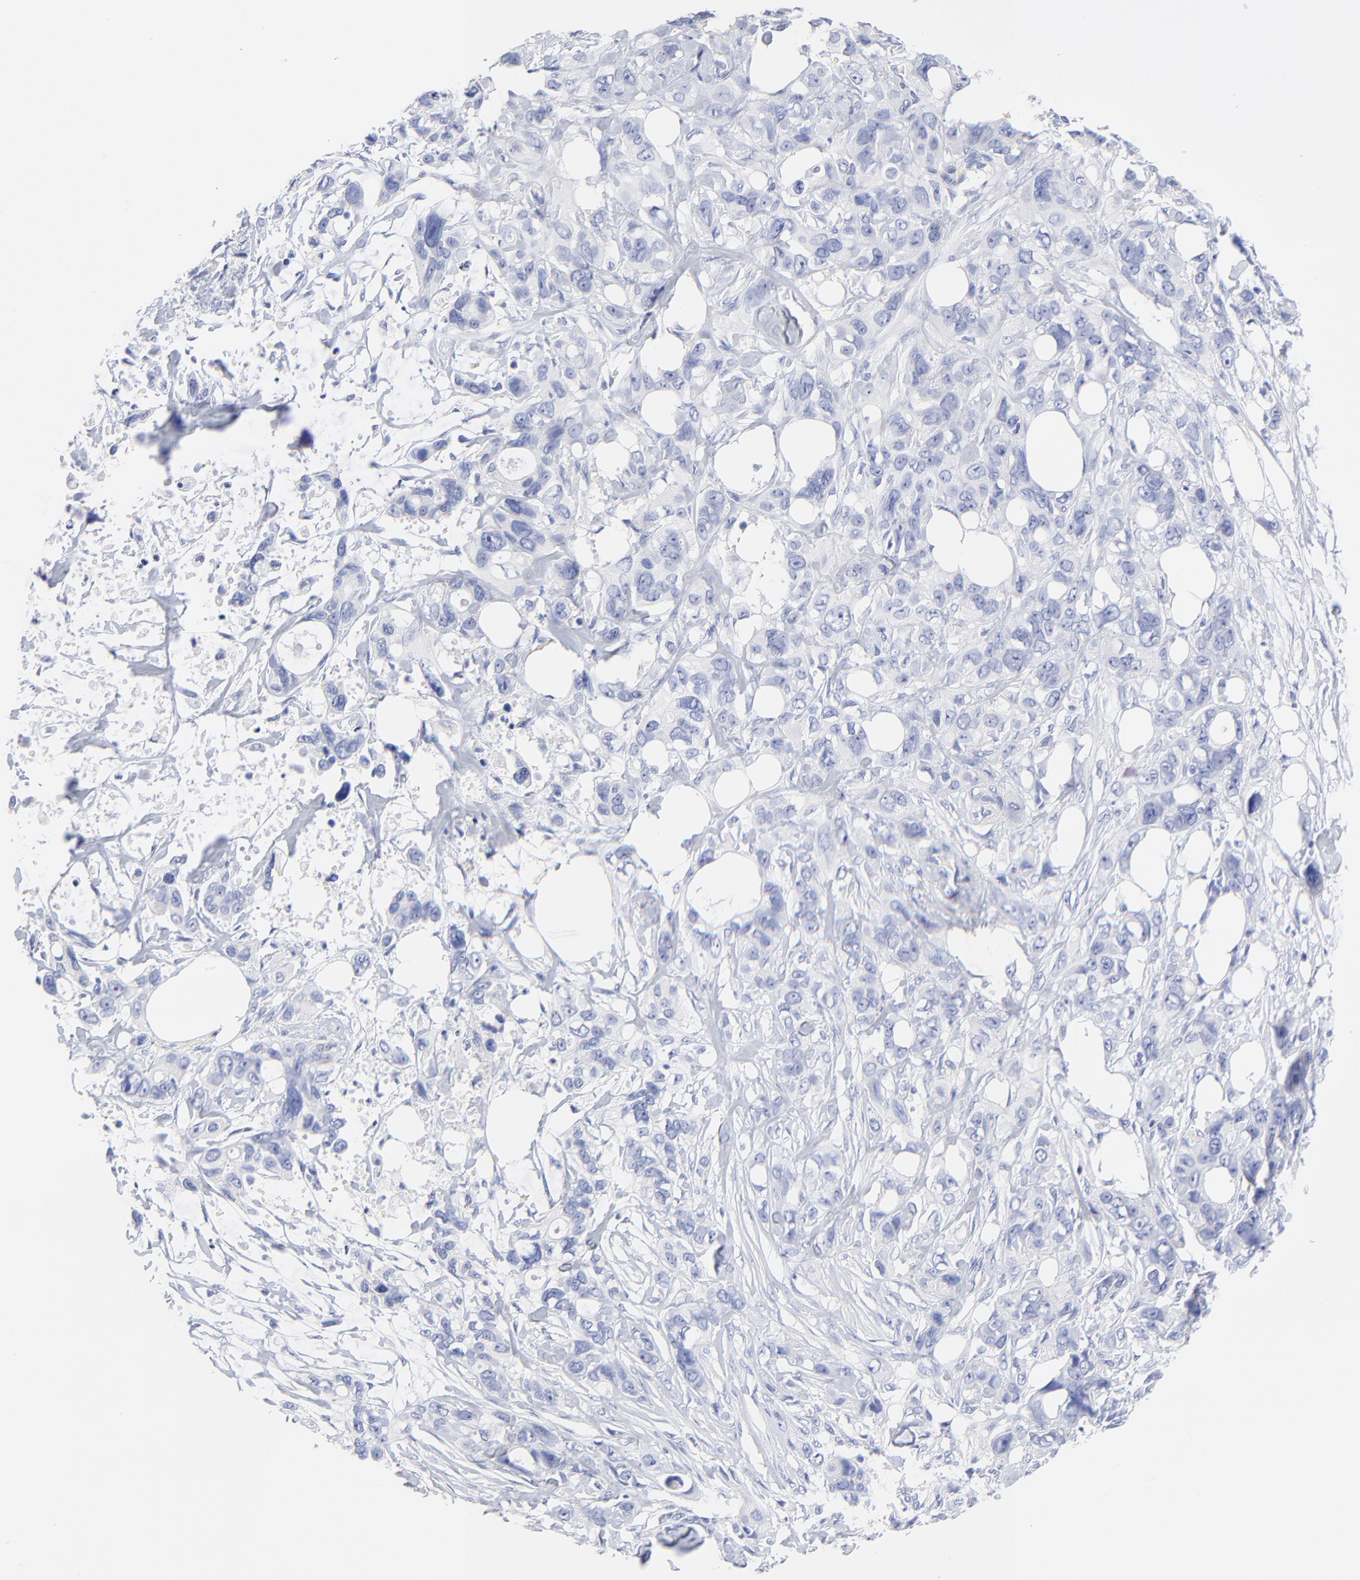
{"staining": {"intensity": "negative", "quantity": "none", "location": "none"}, "tissue": "stomach cancer", "cell_type": "Tumor cells", "image_type": "cancer", "snomed": [{"axis": "morphology", "description": "Adenocarcinoma, NOS"}, {"axis": "topography", "description": "Stomach, upper"}], "caption": "A micrograph of adenocarcinoma (stomach) stained for a protein displays no brown staining in tumor cells.", "gene": "SULT4A1", "patient": {"sex": "male", "age": 47}}